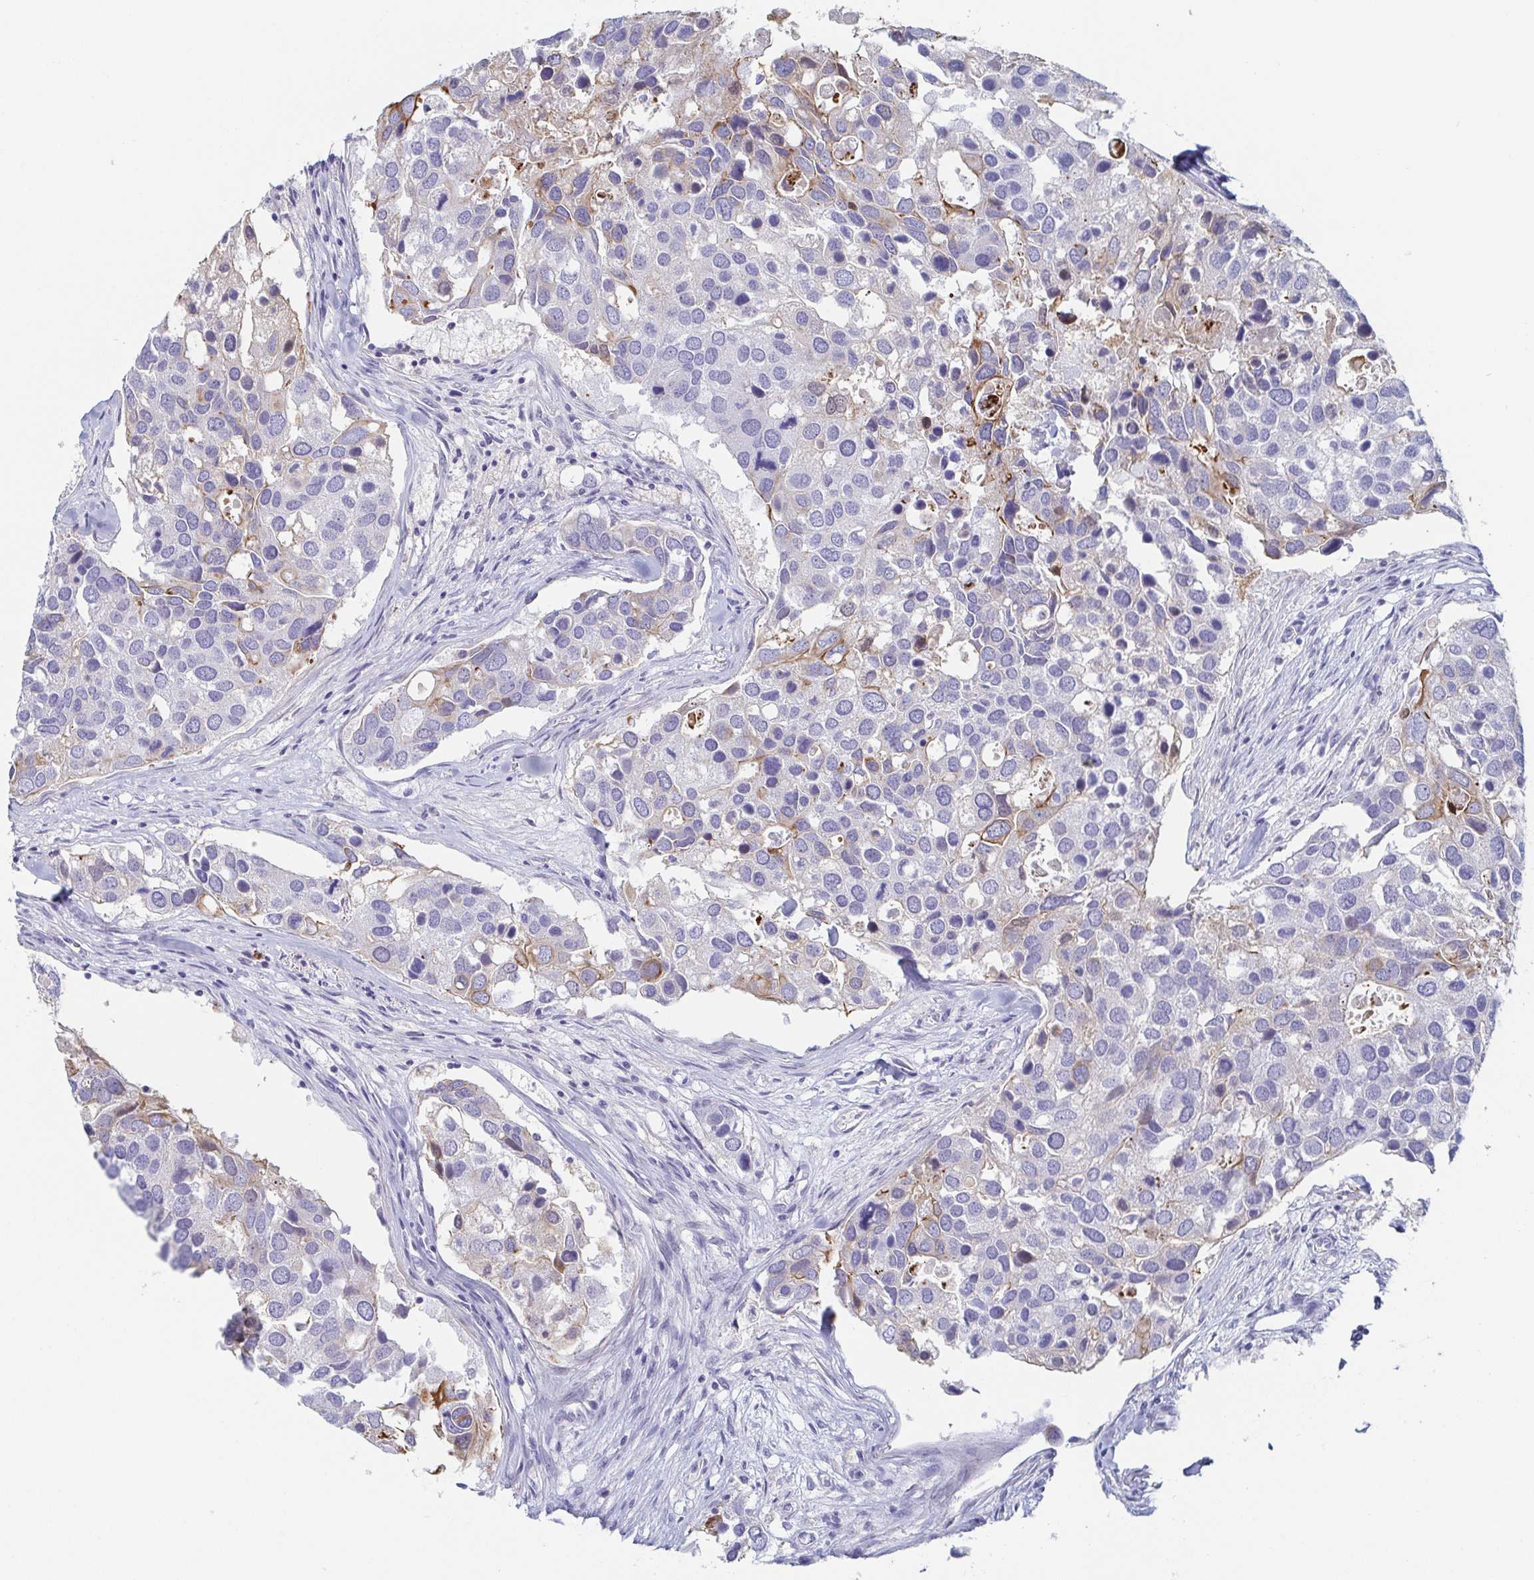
{"staining": {"intensity": "moderate", "quantity": "<25%", "location": "cytoplasmic/membranous"}, "tissue": "breast cancer", "cell_type": "Tumor cells", "image_type": "cancer", "snomed": [{"axis": "morphology", "description": "Duct carcinoma"}, {"axis": "topography", "description": "Breast"}], "caption": "Human breast infiltrating ductal carcinoma stained with a protein marker displays moderate staining in tumor cells.", "gene": "RHOV", "patient": {"sex": "female", "age": 83}}